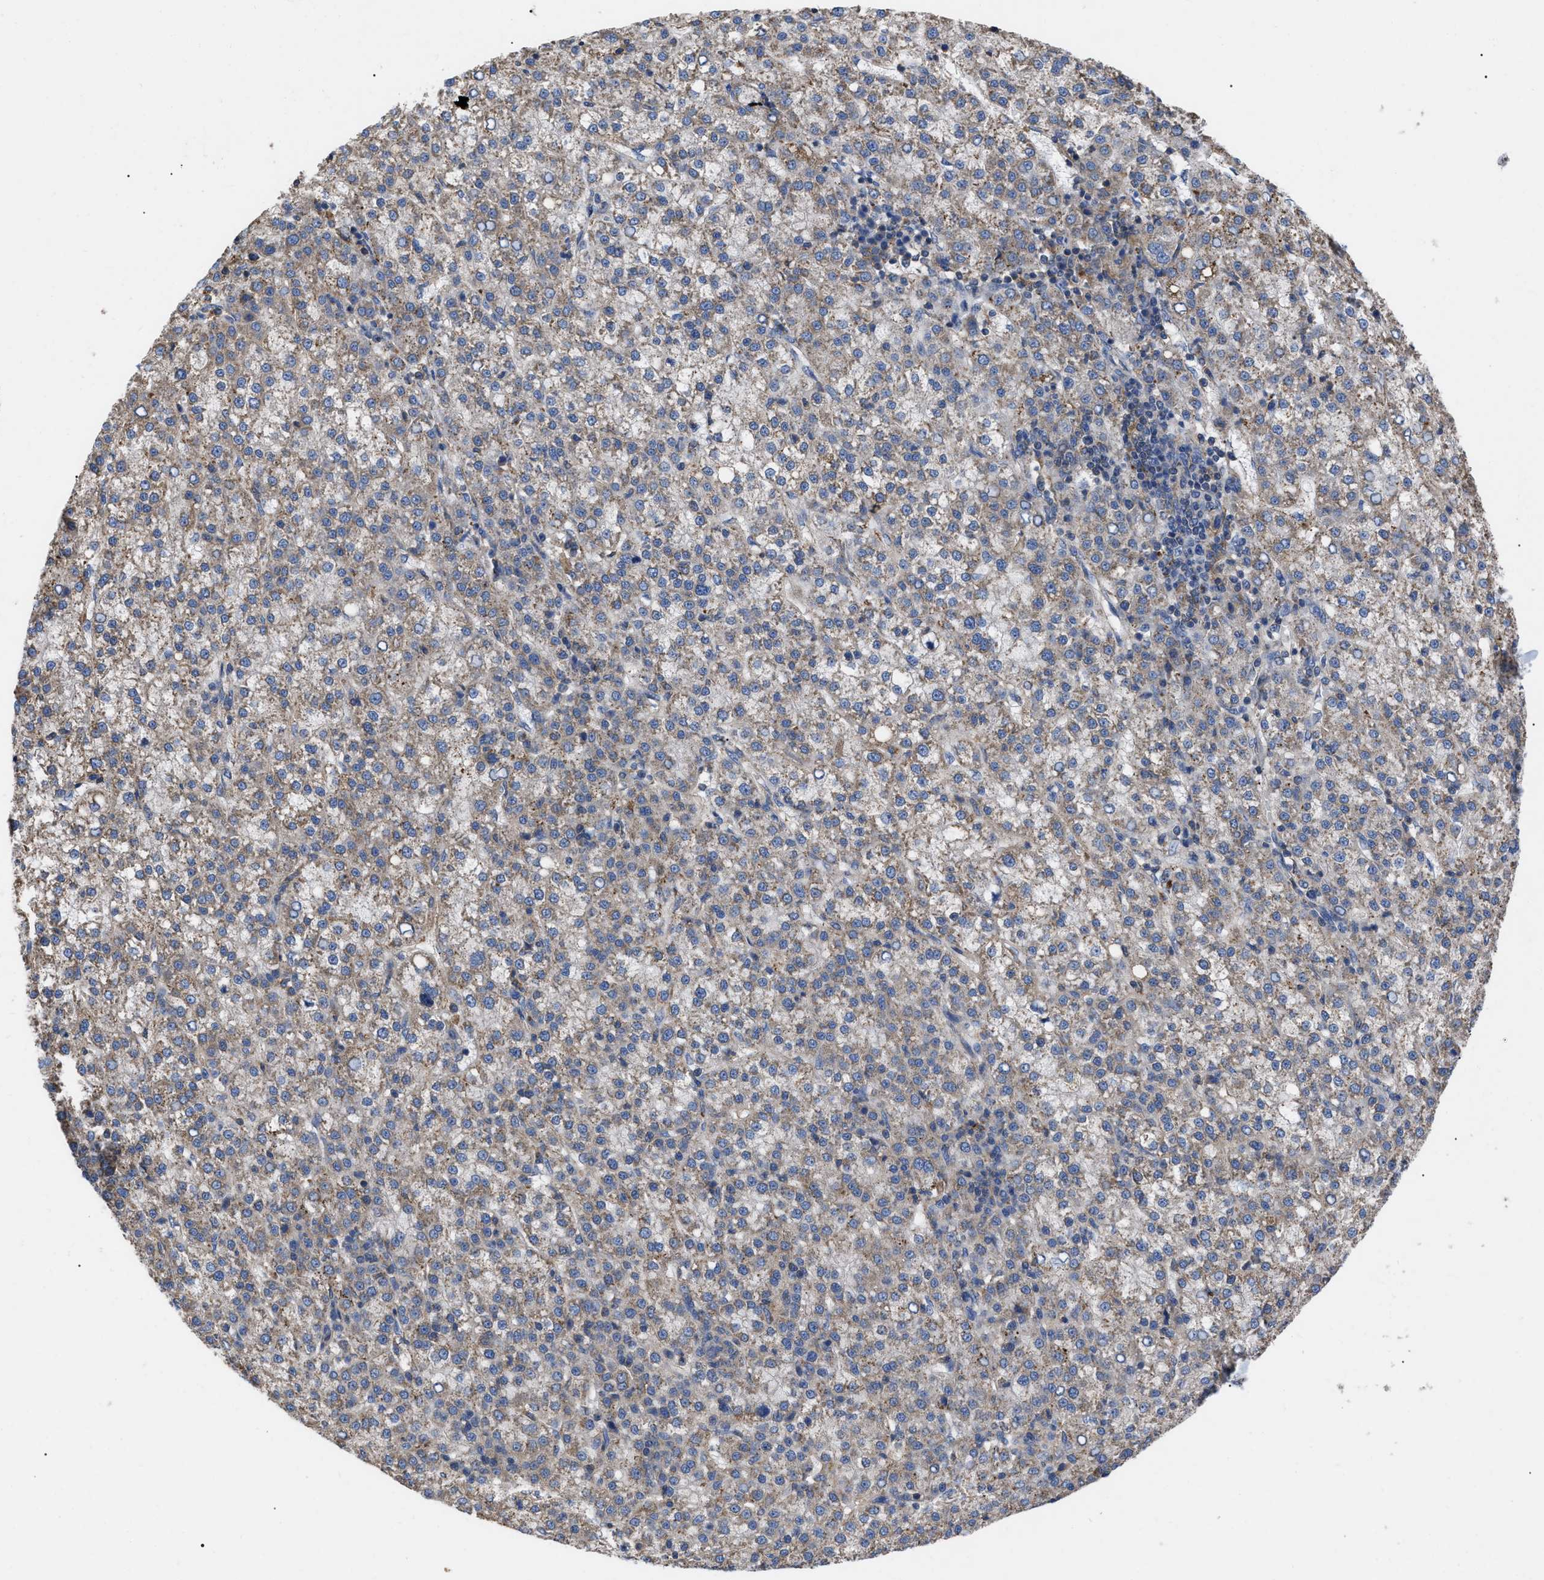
{"staining": {"intensity": "negative", "quantity": "none", "location": "none"}, "tissue": "liver cancer", "cell_type": "Tumor cells", "image_type": "cancer", "snomed": [{"axis": "morphology", "description": "Carcinoma, Hepatocellular, NOS"}, {"axis": "topography", "description": "Liver"}], "caption": "A high-resolution photomicrograph shows immunohistochemistry staining of hepatocellular carcinoma (liver), which demonstrates no significant positivity in tumor cells. Brightfield microscopy of IHC stained with DAB (brown) and hematoxylin (blue), captured at high magnification.", "gene": "FAM171A2", "patient": {"sex": "female", "age": 58}}